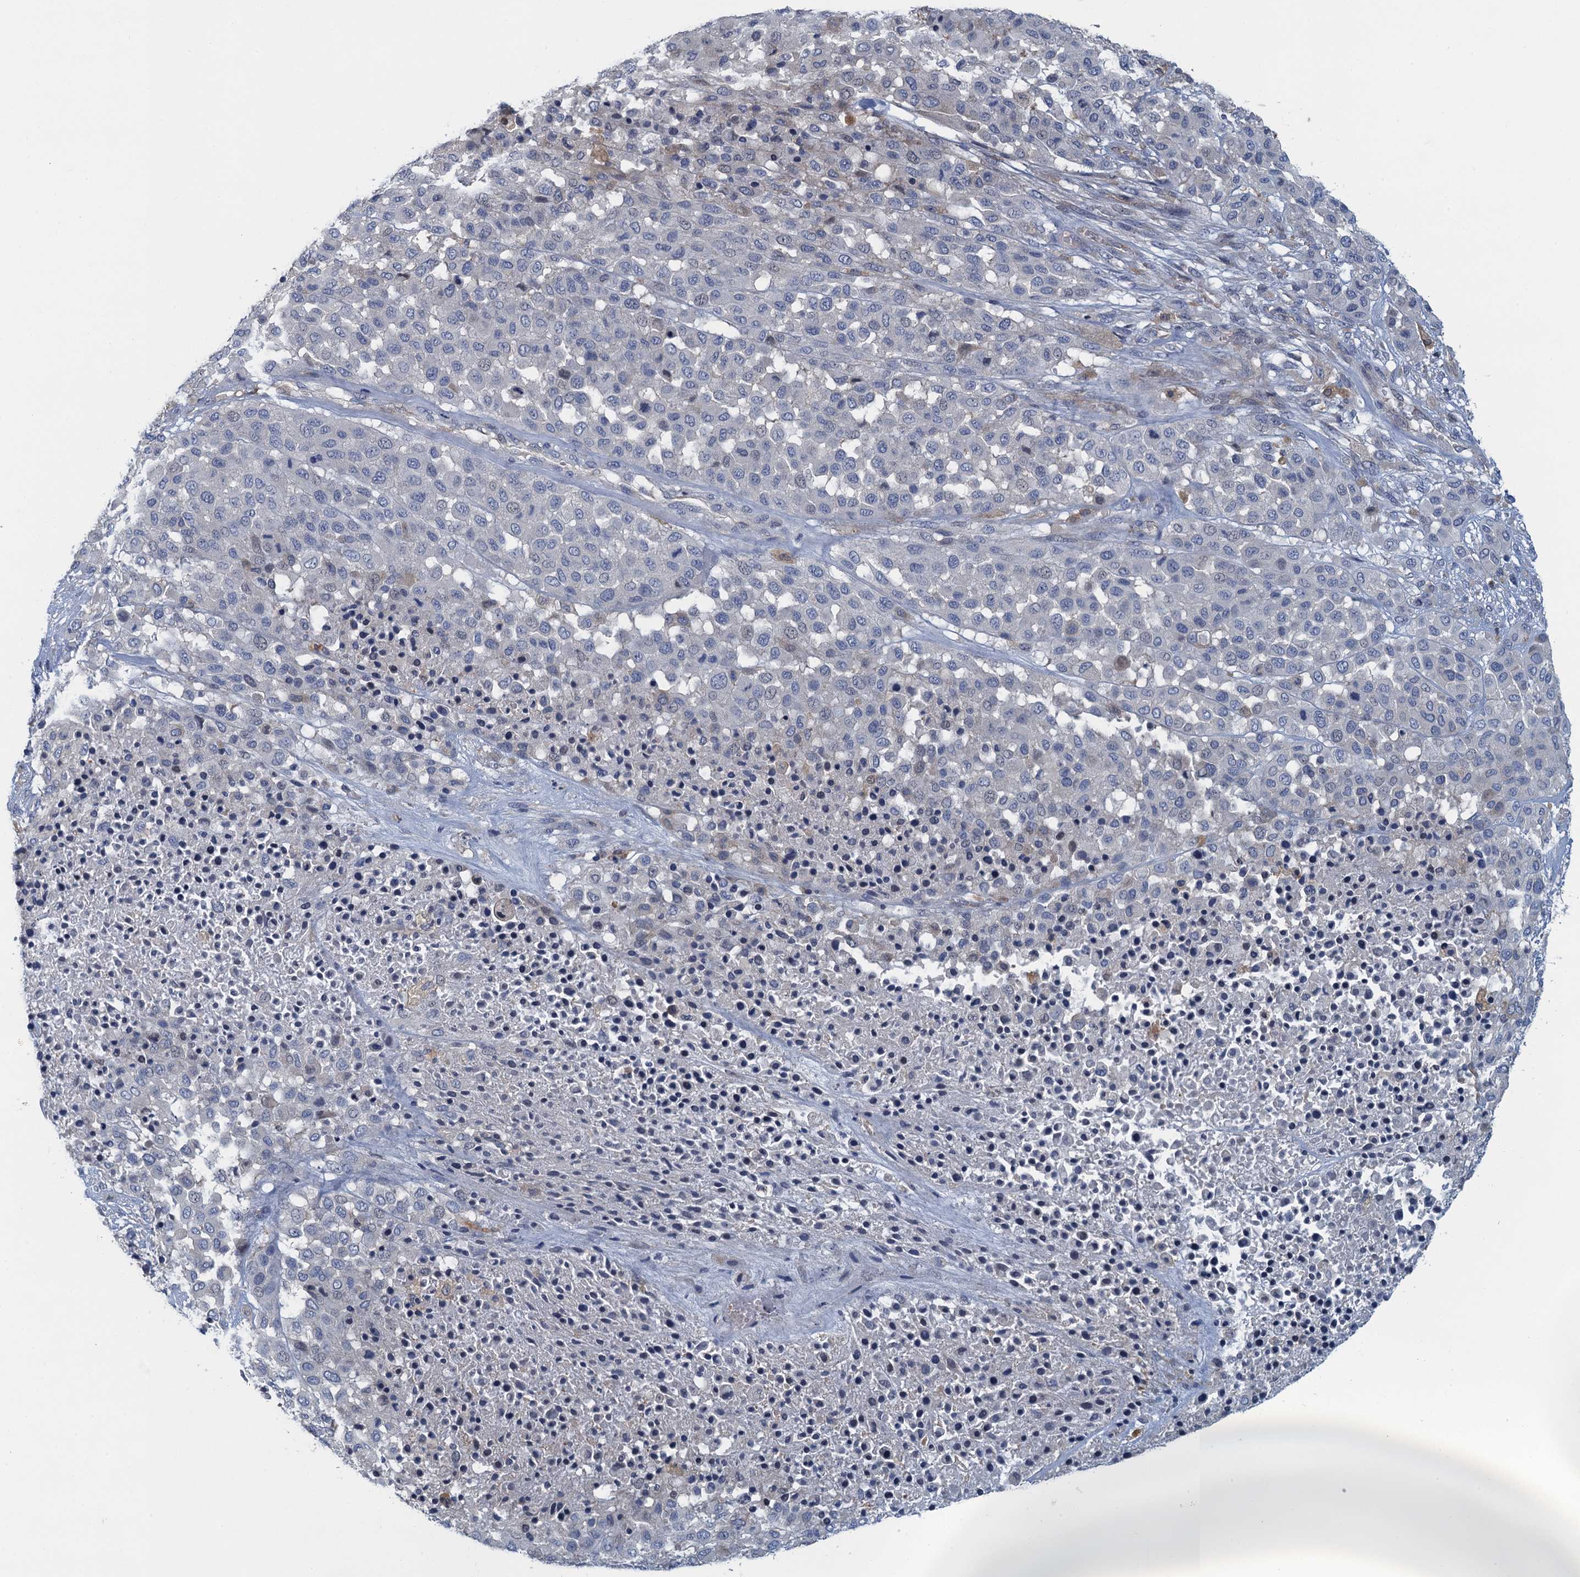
{"staining": {"intensity": "negative", "quantity": "none", "location": "none"}, "tissue": "melanoma", "cell_type": "Tumor cells", "image_type": "cancer", "snomed": [{"axis": "morphology", "description": "Malignant melanoma, Metastatic site"}, {"axis": "topography", "description": "Skin"}], "caption": "IHC image of human malignant melanoma (metastatic site) stained for a protein (brown), which displays no staining in tumor cells. (DAB (3,3'-diaminobenzidine) immunohistochemistry, high magnification).", "gene": "NCKAP1L", "patient": {"sex": "female", "age": 81}}